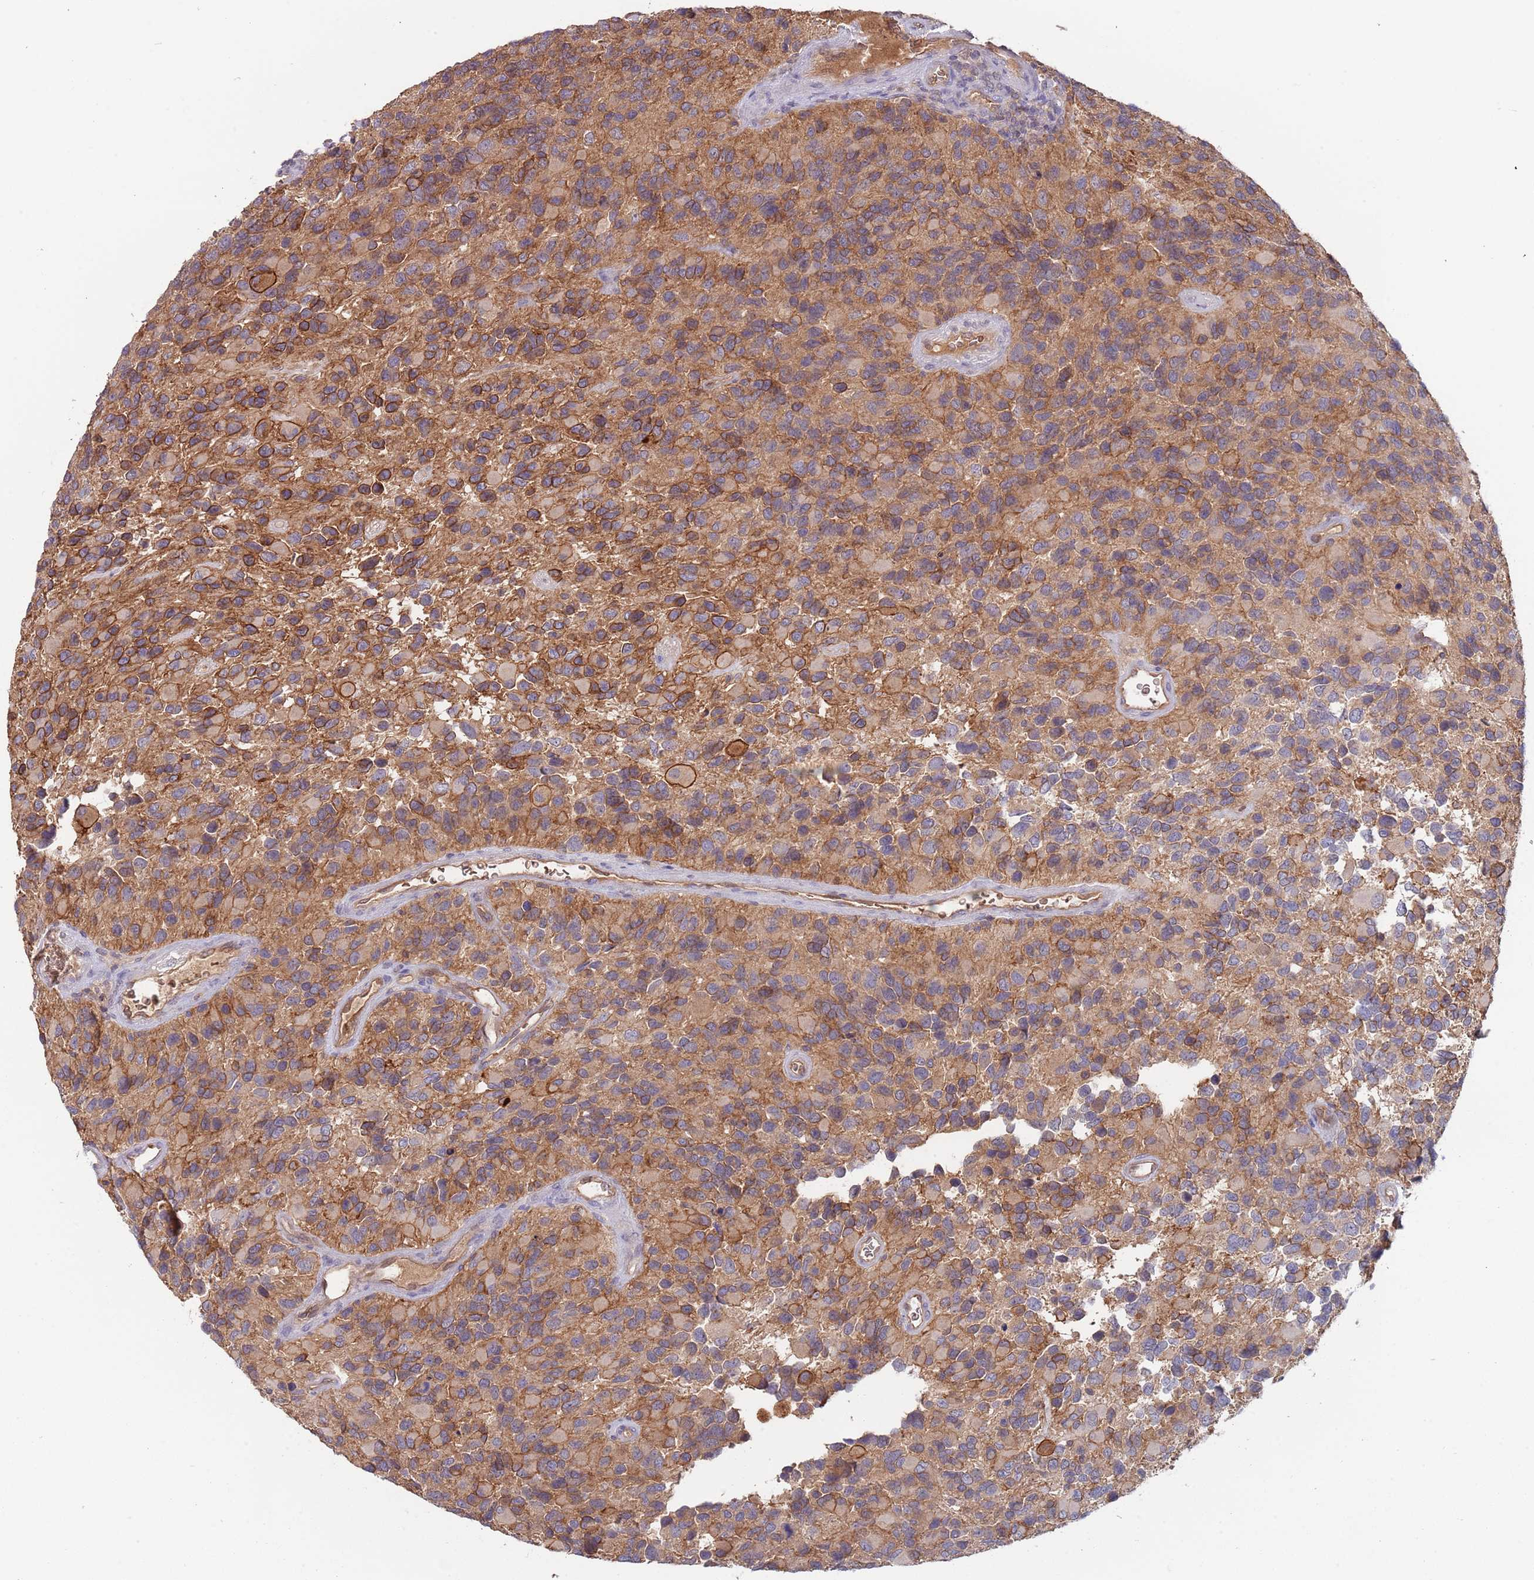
{"staining": {"intensity": "moderate", "quantity": "<25%", "location": "cytoplasmic/membranous"}, "tissue": "glioma", "cell_type": "Tumor cells", "image_type": "cancer", "snomed": [{"axis": "morphology", "description": "Glioma, malignant, High grade"}, {"axis": "topography", "description": "Brain"}], "caption": "Immunohistochemistry staining of malignant glioma (high-grade), which displays low levels of moderate cytoplasmic/membranous positivity in about <25% of tumor cells indicating moderate cytoplasmic/membranous protein staining. The staining was performed using DAB (3,3'-diaminobenzidine) (brown) for protein detection and nuclei were counterstained in hematoxylin (blue).", "gene": "GSDMD", "patient": {"sex": "male", "age": 77}}